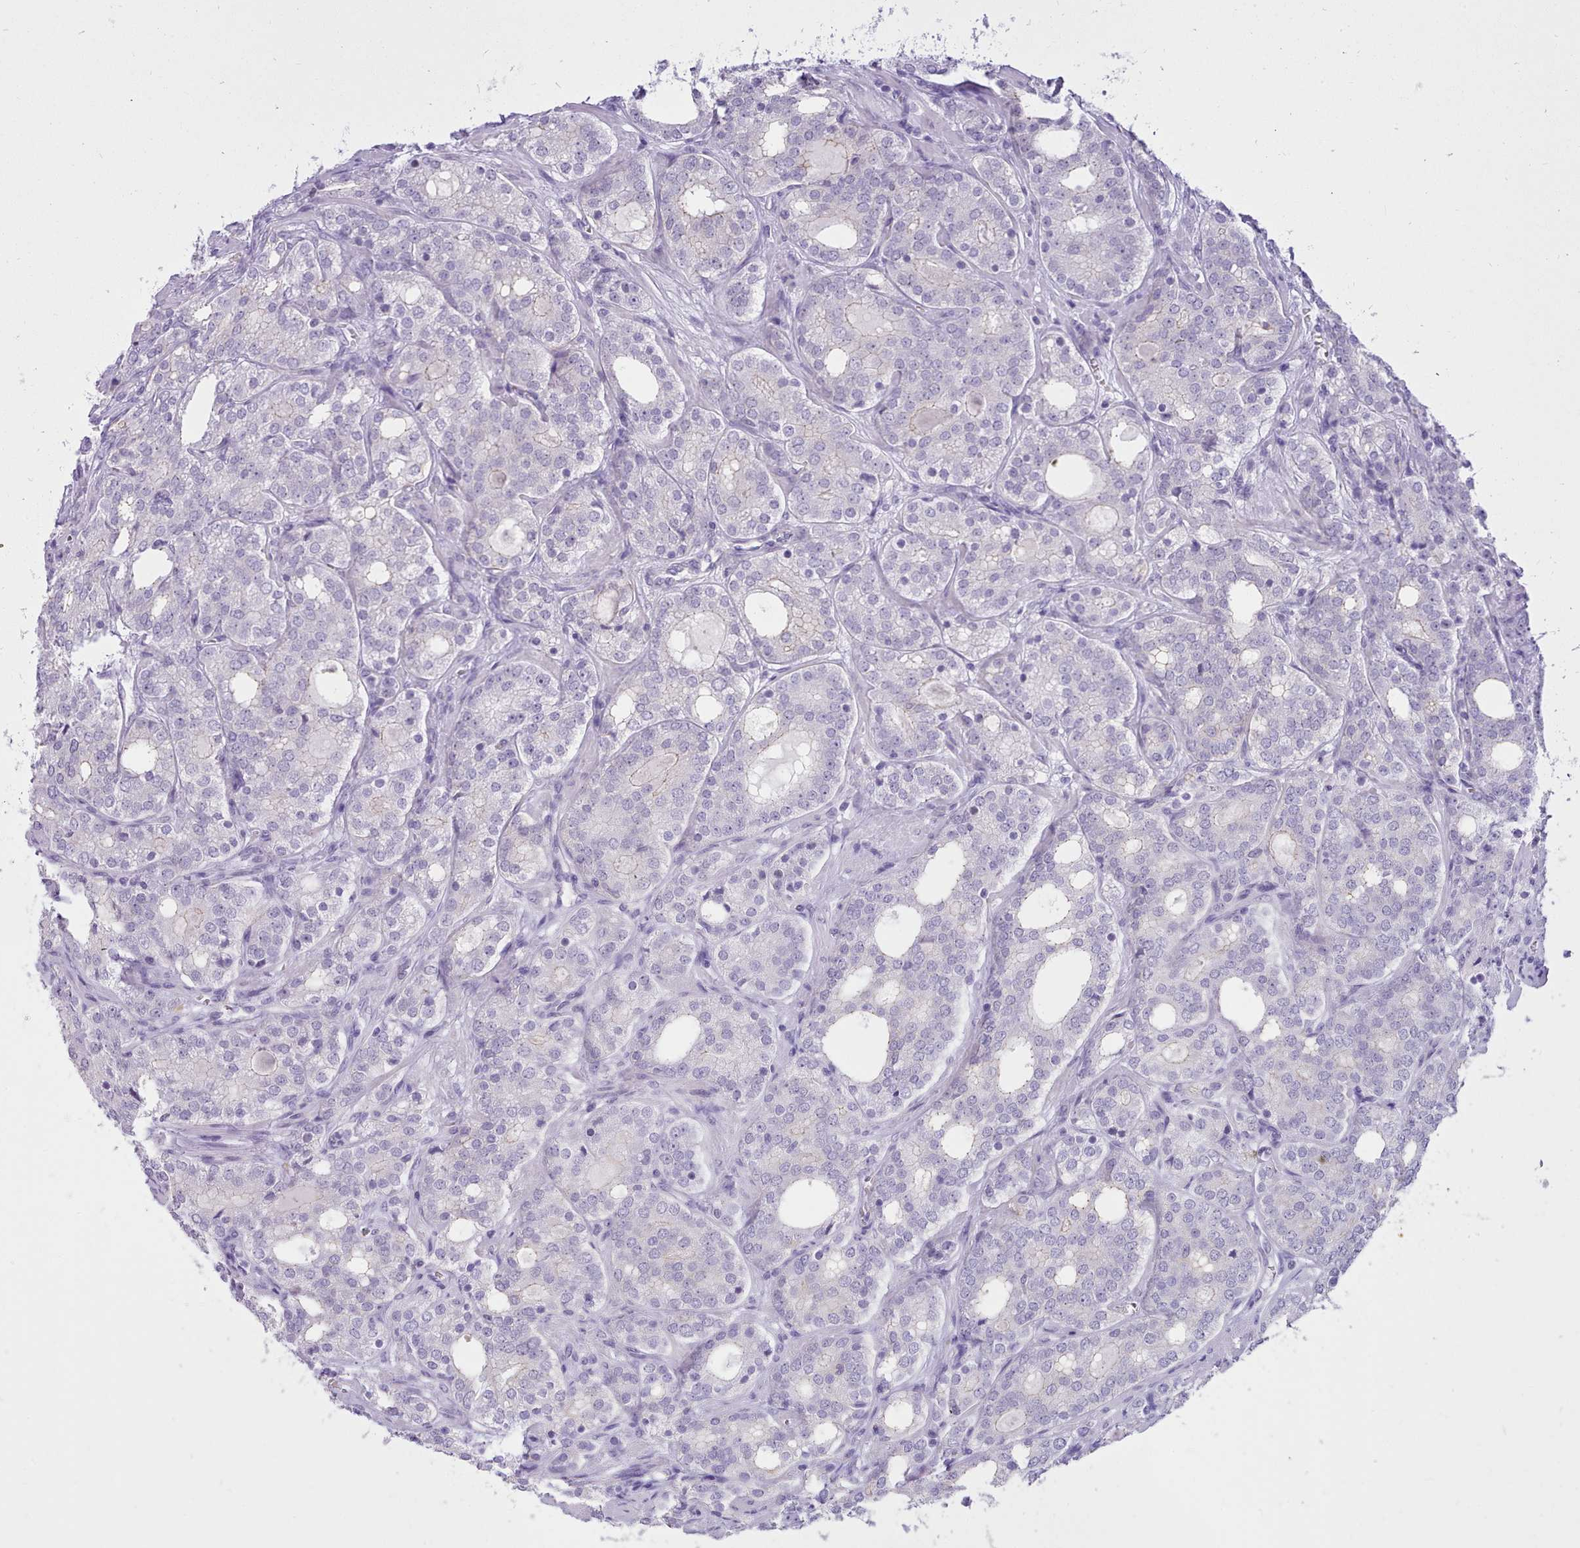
{"staining": {"intensity": "negative", "quantity": "none", "location": "none"}, "tissue": "prostate cancer", "cell_type": "Tumor cells", "image_type": "cancer", "snomed": [{"axis": "morphology", "description": "Adenocarcinoma, High grade"}, {"axis": "topography", "description": "Prostate"}], "caption": "High magnification brightfield microscopy of prostate cancer (adenocarcinoma (high-grade)) stained with DAB (3,3'-diaminobenzidine) (brown) and counterstained with hematoxylin (blue): tumor cells show no significant expression.", "gene": "LRRC37A", "patient": {"sex": "male", "age": 64}}